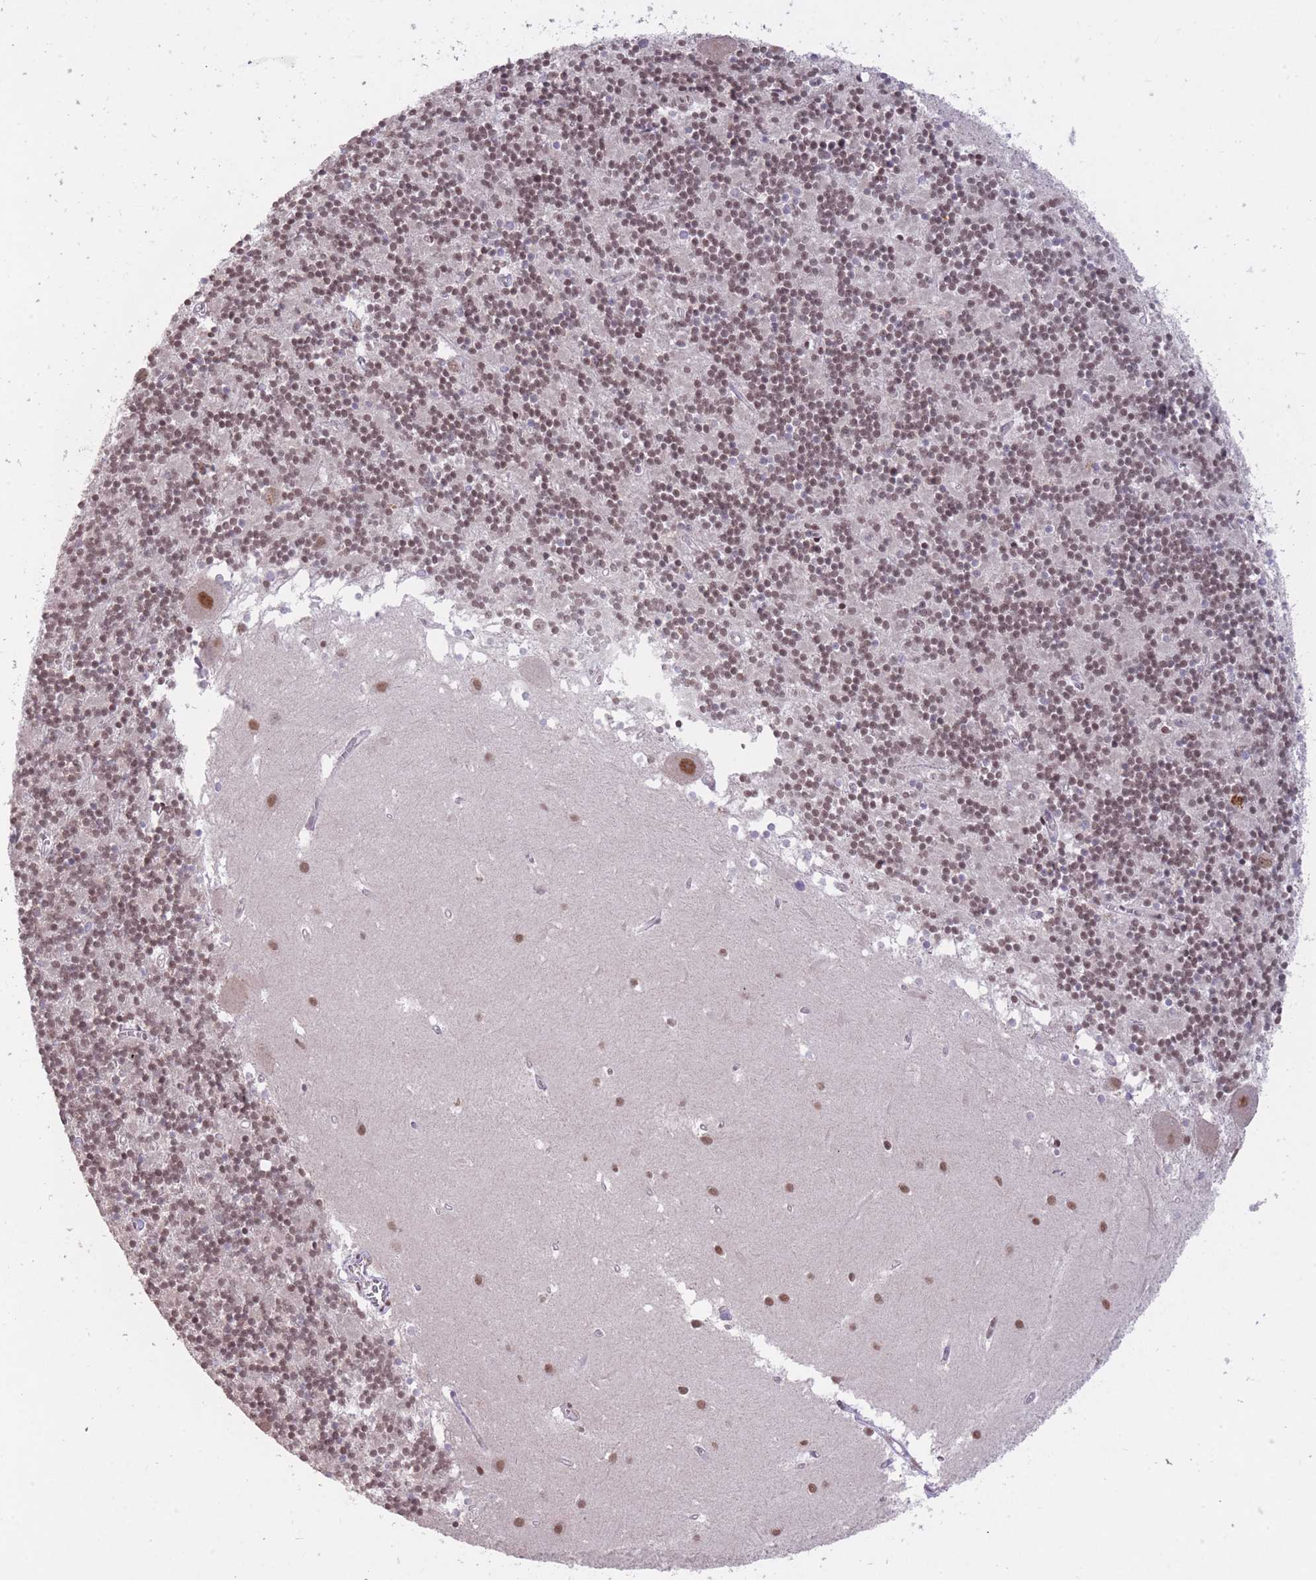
{"staining": {"intensity": "moderate", "quantity": "25%-75%", "location": "nuclear"}, "tissue": "cerebellum", "cell_type": "Cells in granular layer", "image_type": "normal", "snomed": [{"axis": "morphology", "description": "Normal tissue, NOS"}, {"axis": "topography", "description": "Cerebellum"}], "caption": "Brown immunohistochemical staining in normal human cerebellum exhibits moderate nuclear staining in about 25%-75% of cells in granular layer.", "gene": "HNRNPUL1", "patient": {"sex": "male", "age": 54}}